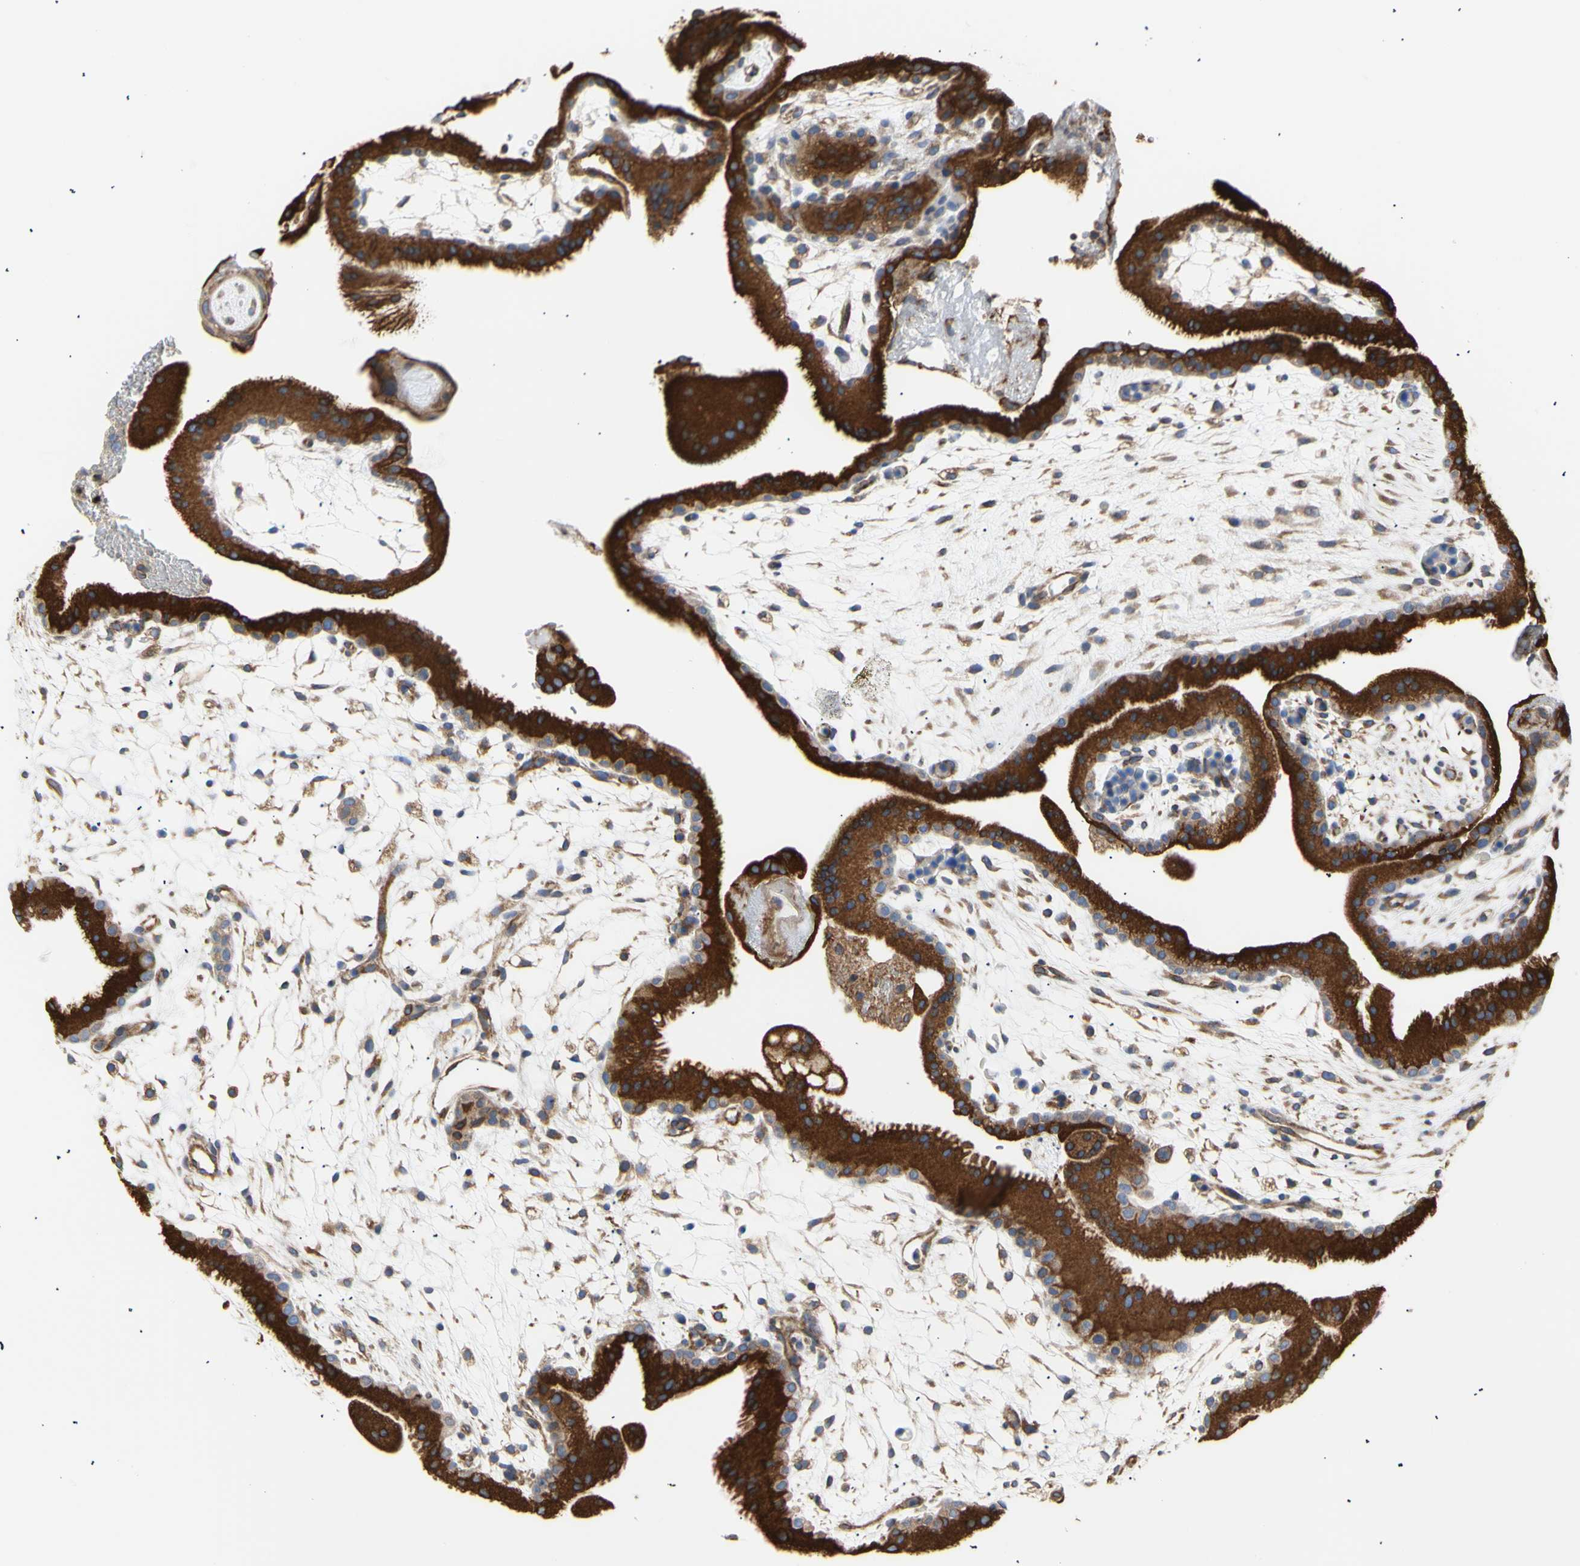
{"staining": {"intensity": "strong", "quantity": ">75%", "location": "cytoplasmic/membranous"}, "tissue": "placenta", "cell_type": "Trophoblastic cells", "image_type": "normal", "snomed": [{"axis": "morphology", "description": "Normal tissue, NOS"}, {"axis": "topography", "description": "Placenta"}], "caption": "High-power microscopy captured an IHC image of unremarkable placenta, revealing strong cytoplasmic/membranous positivity in about >75% of trophoblastic cells.", "gene": "ERLIN1", "patient": {"sex": "female", "age": 19}}